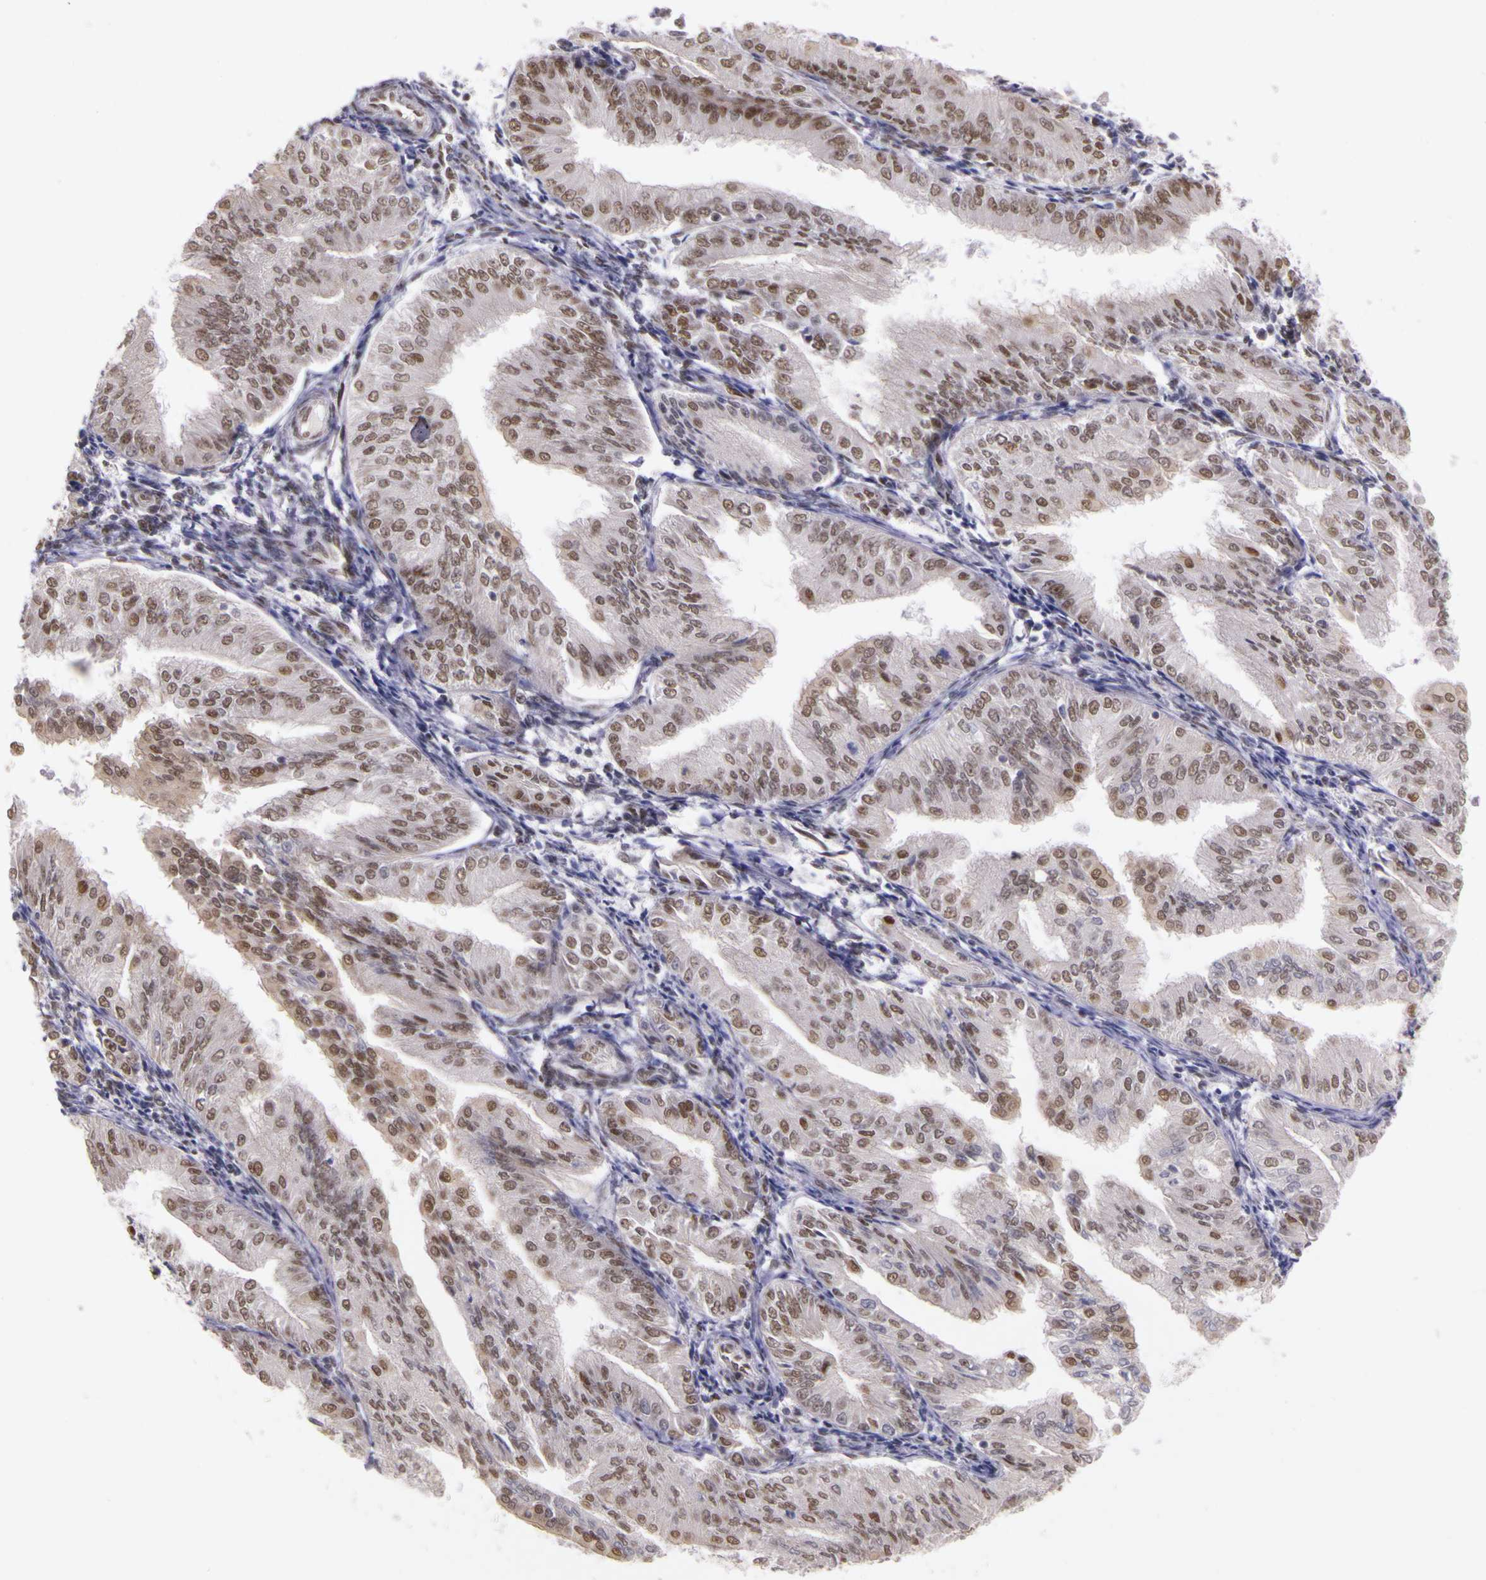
{"staining": {"intensity": "moderate", "quantity": "25%-75%", "location": "nuclear"}, "tissue": "endometrial cancer", "cell_type": "Tumor cells", "image_type": "cancer", "snomed": [{"axis": "morphology", "description": "Adenocarcinoma, NOS"}, {"axis": "topography", "description": "Endometrium"}], "caption": "Immunohistochemistry (IHC) (DAB (3,3'-diaminobenzidine)) staining of human endometrial cancer (adenocarcinoma) shows moderate nuclear protein expression in approximately 25%-75% of tumor cells.", "gene": "WDR13", "patient": {"sex": "female", "age": 53}}